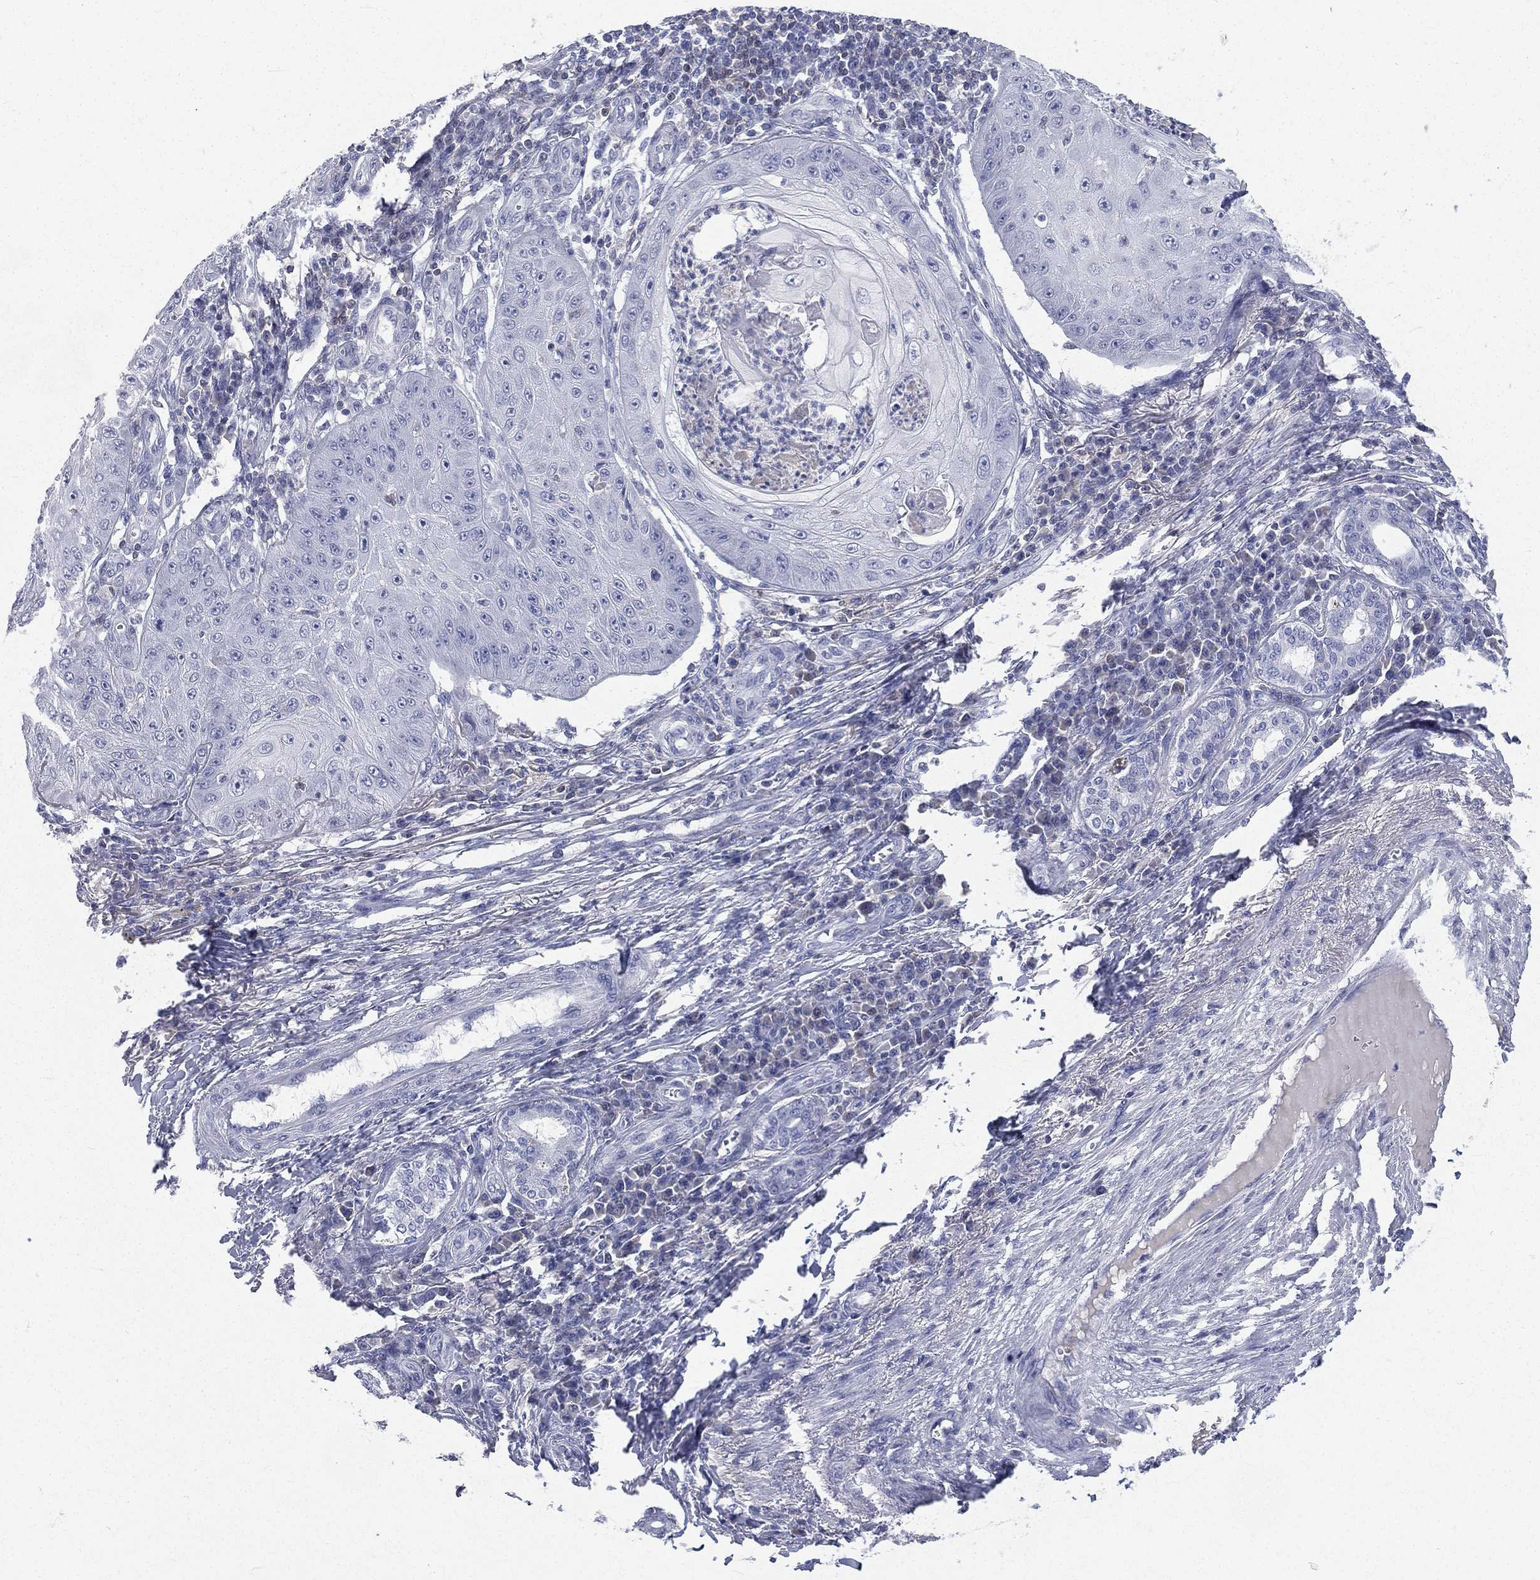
{"staining": {"intensity": "negative", "quantity": "none", "location": "none"}, "tissue": "skin cancer", "cell_type": "Tumor cells", "image_type": "cancer", "snomed": [{"axis": "morphology", "description": "Squamous cell carcinoma, NOS"}, {"axis": "topography", "description": "Skin"}], "caption": "There is no significant expression in tumor cells of squamous cell carcinoma (skin).", "gene": "CD3D", "patient": {"sex": "male", "age": 70}}